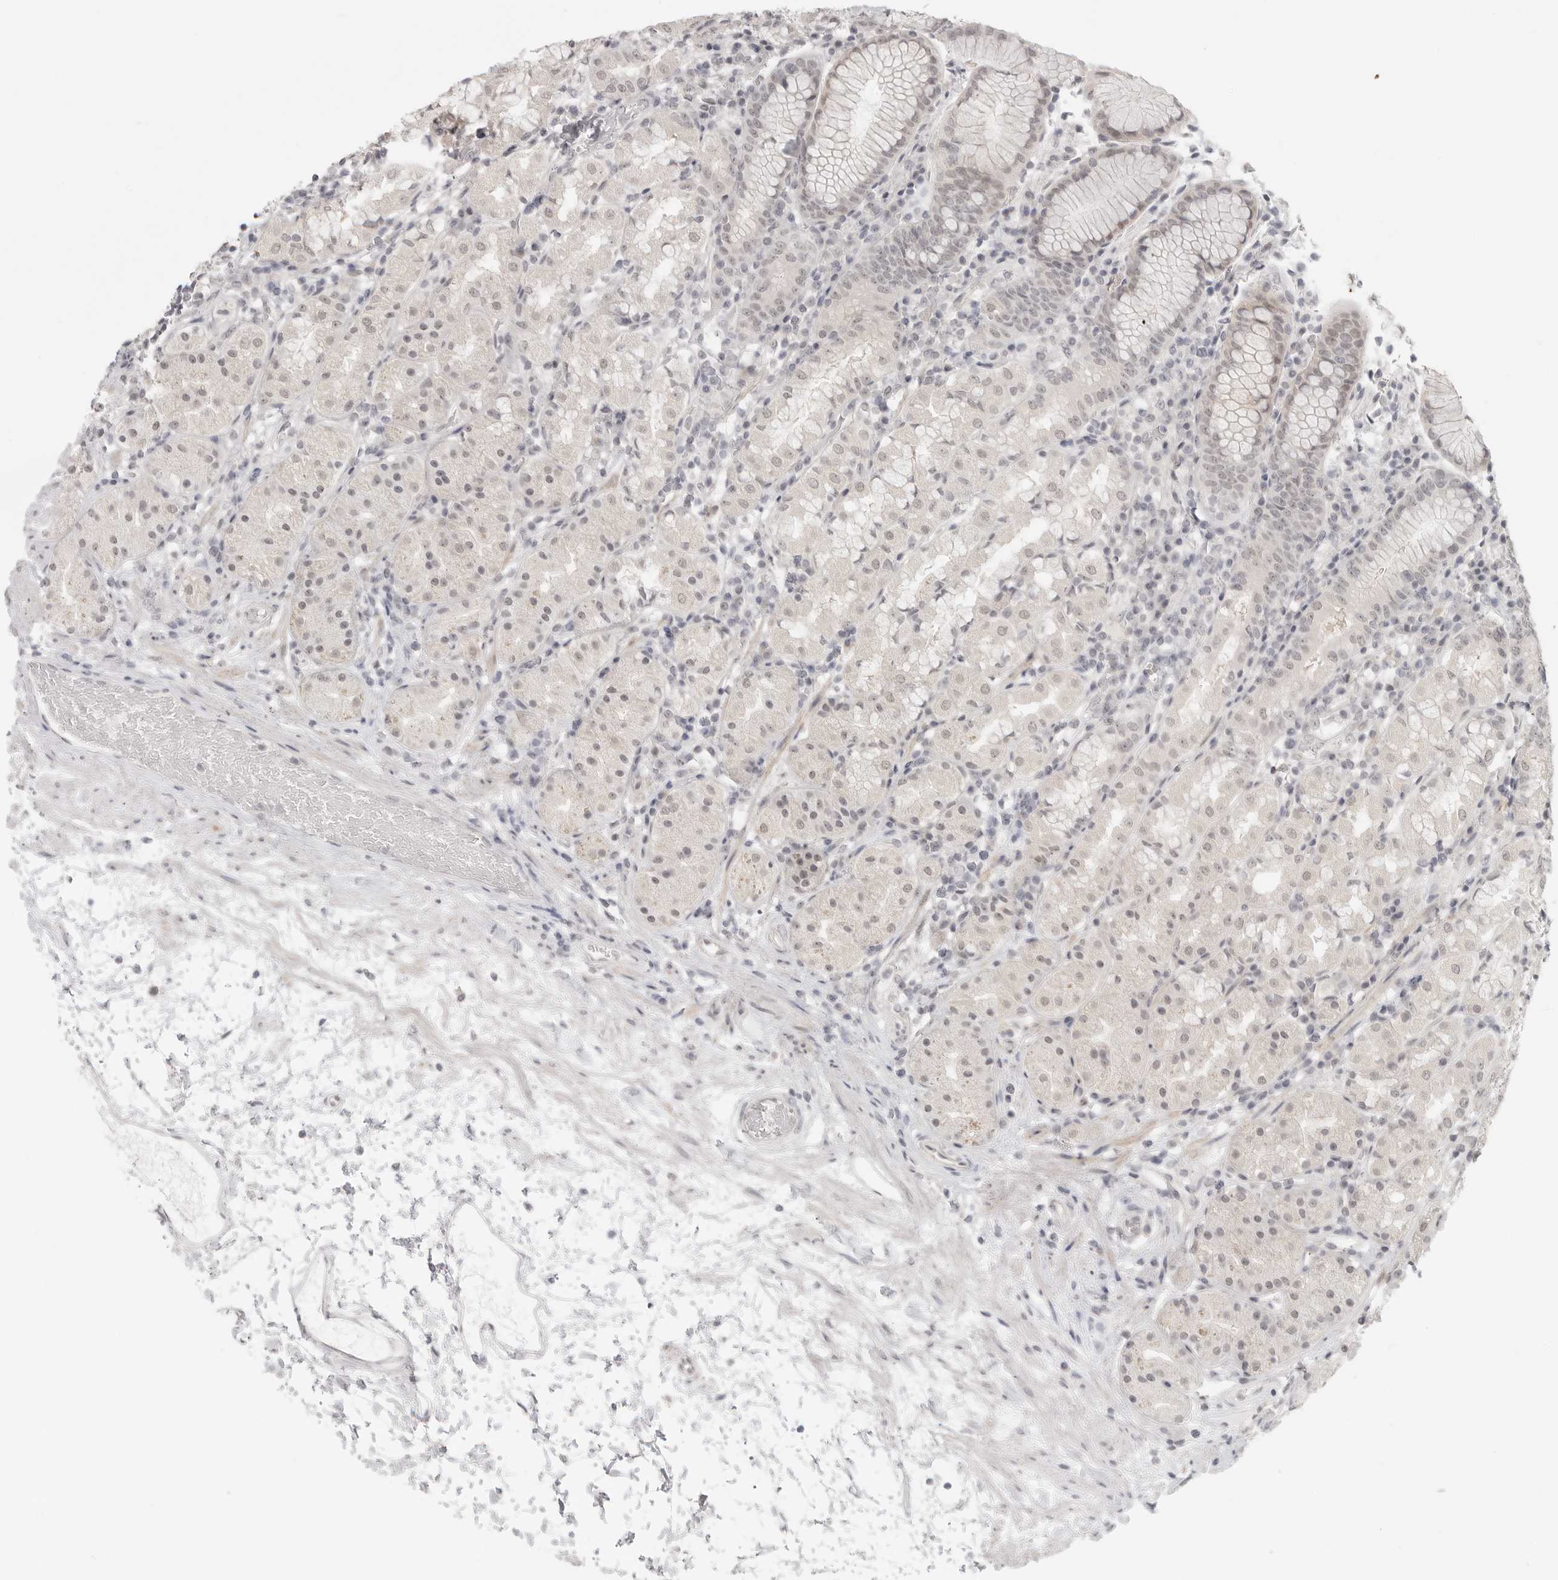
{"staining": {"intensity": "weak", "quantity": "25%-75%", "location": "nuclear"}, "tissue": "stomach", "cell_type": "Glandular cells", "image_type": "normal", "snomed": [{"axis": "morphology", "description": "Normal tissue, NOS"}, {"axis": "topography", "description": "Stomach, lower"}], "caption": "This is an image of immunohistochemistry (IHC) staining of unremarkable stomach, which shows weak expression in the nuclear of glandular cells.", "gene": "KLK11", "patient": {"sex": "female", "age": 56}}